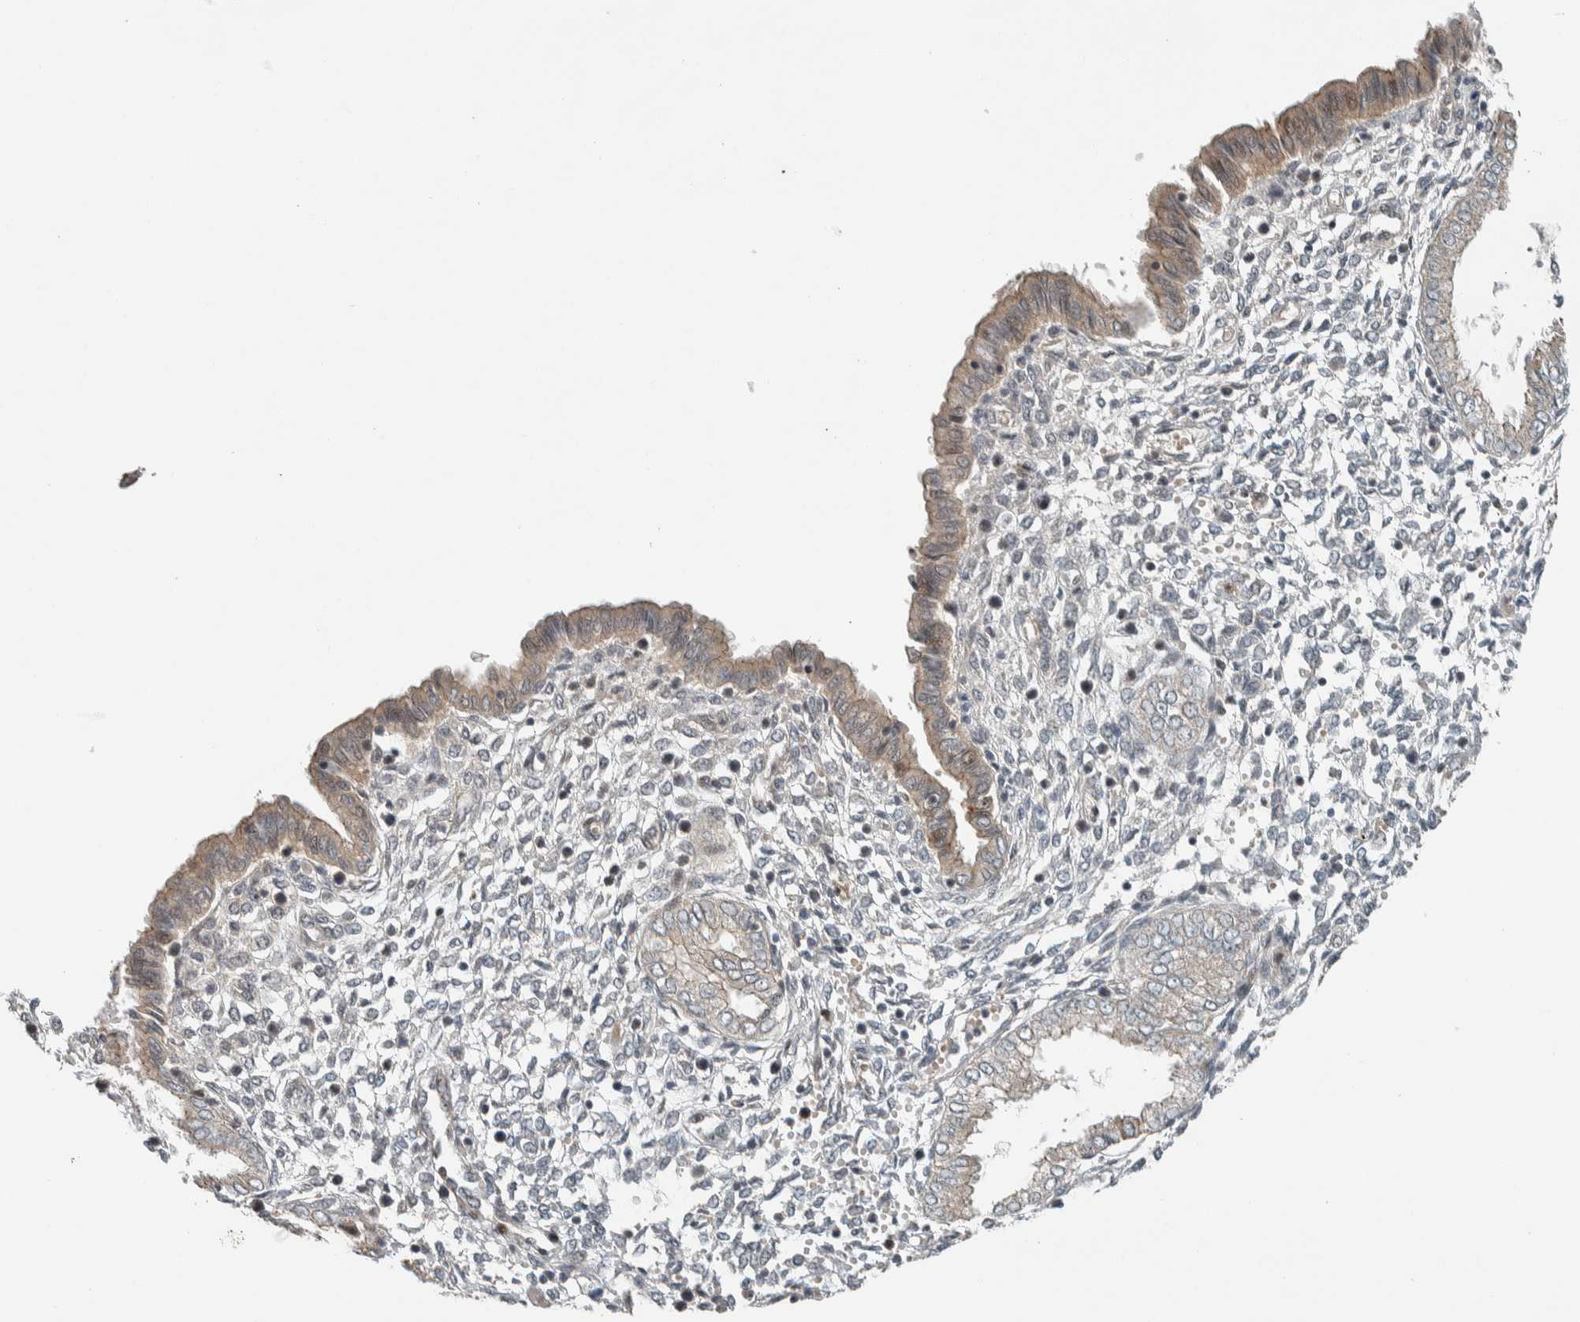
{"staining": {"intensity": "moderate", "quantity": "<25%", "location": "nuclear"}, "tissue": "endometrium", "cell_type": "Cells in endometrial stroma", "image_type": "normal", "snomed": [{"axis": "morphology", "description": "Normal tissue, NOS"}, {"axis": "topography", "description": "Endometrium"}], "caption": "A brown stain labels moderate nuclear staining of a protein in cells in endometrial stroma of unremarkable human endometrium. The protein is stained brown, and the nuclei are stained in blue (DAB (3,3'-diaminobenzidine) IHC with brightfield microscopy, high magnification).", "gene": "STXBP4", "patient": {"sex": "female", "age": 33}}